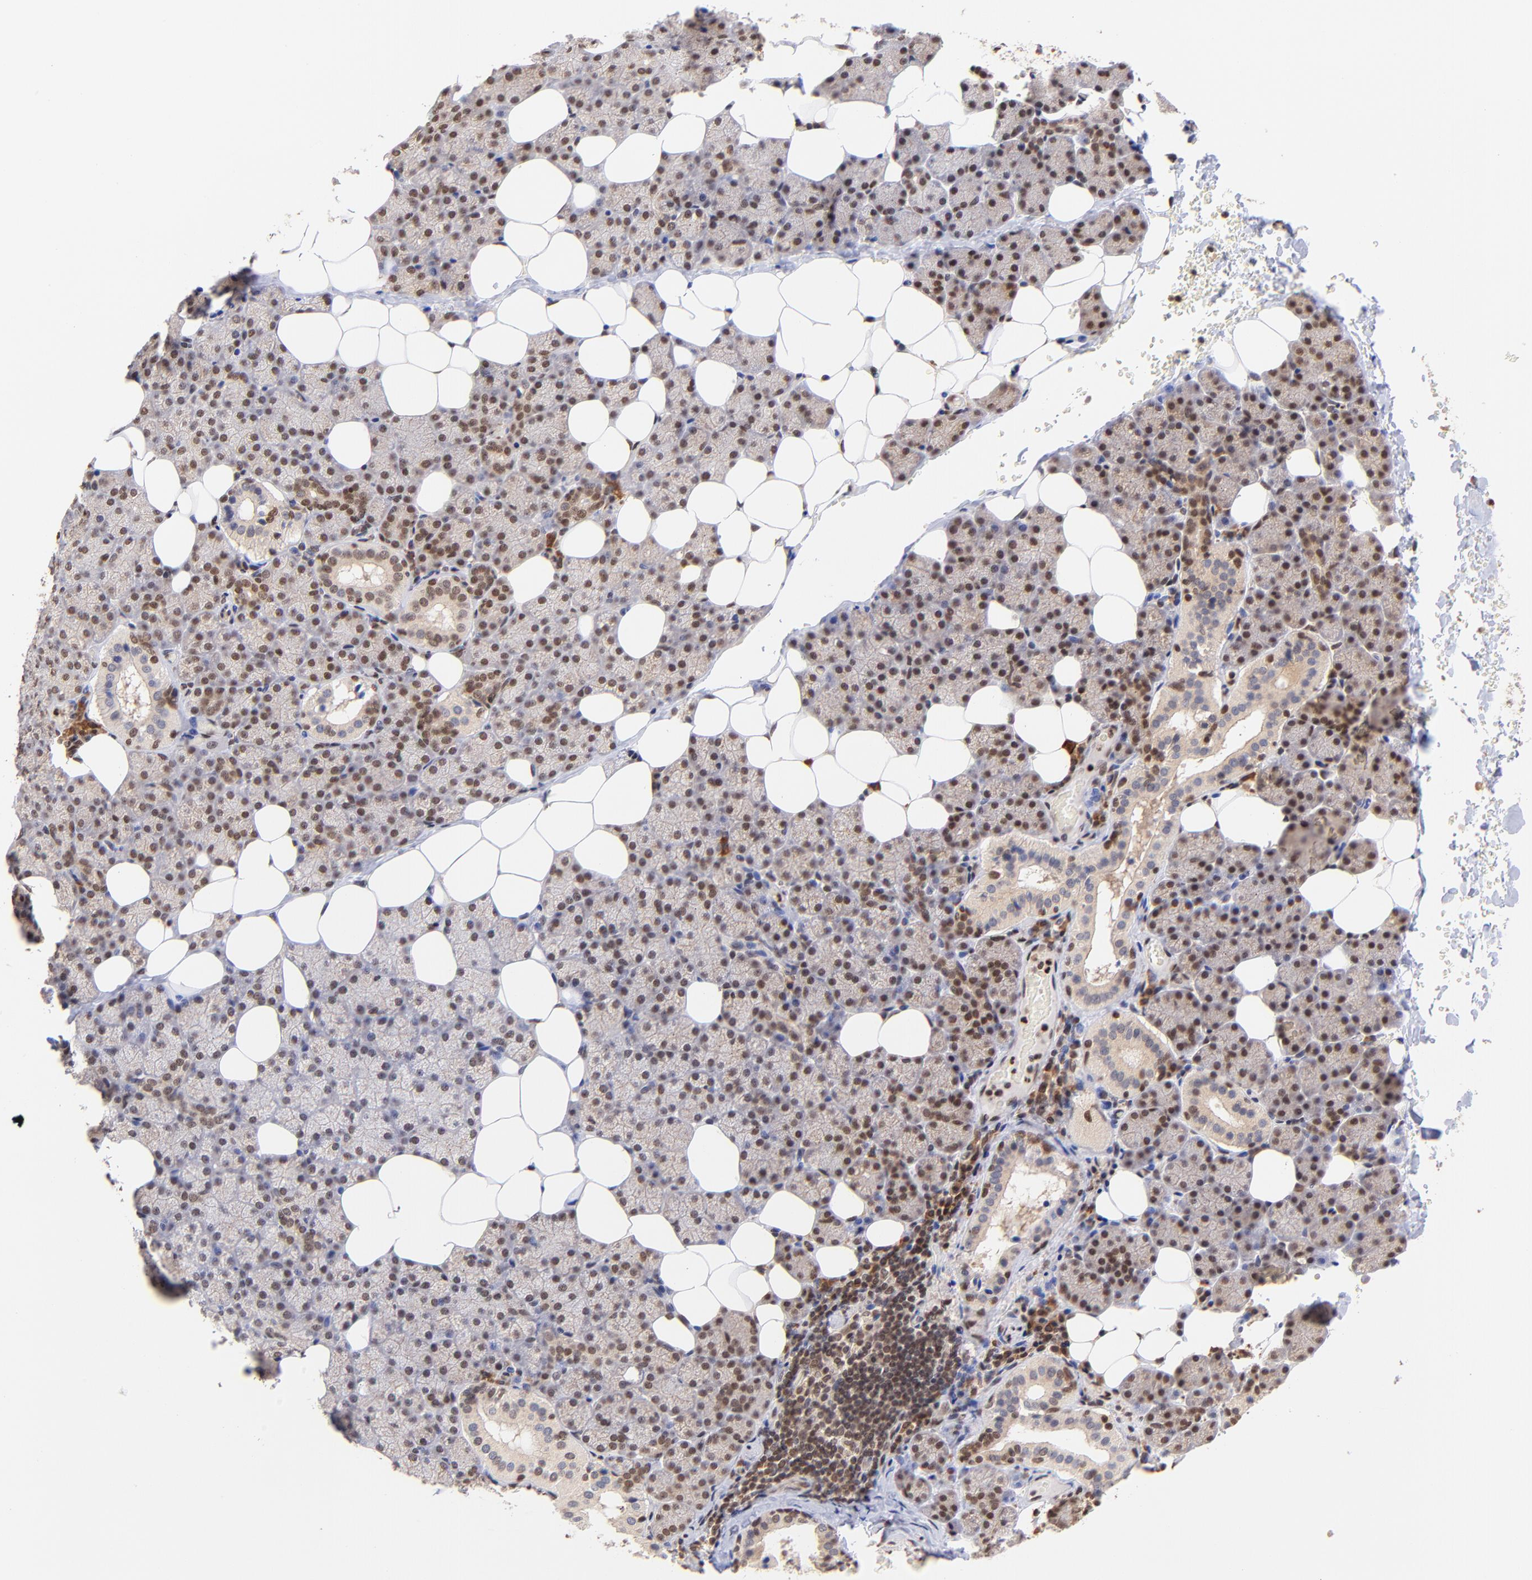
{"staining": {"intensity": "moderate", "quantity": "25%-75%", "location": "nuclear"}, "tissue": "salivary gland", "cell_type": "Glandular cells", "image_type": "normal", "snomed": [{"axis": "morphology", "description": "Normal tissue, NOS"}, {"axis": "topography", "description": "Lymph node"}, {"axis": "topography", "description": "Salivary gland"}], "caption": "Immunohistochemical staining of benign human salivary gland reveals moderate nuclear protein expression in approximately 25%-75% of glandular cells.", "gene": "WDR25", "patient": {"sex": "male", "age": 8}}